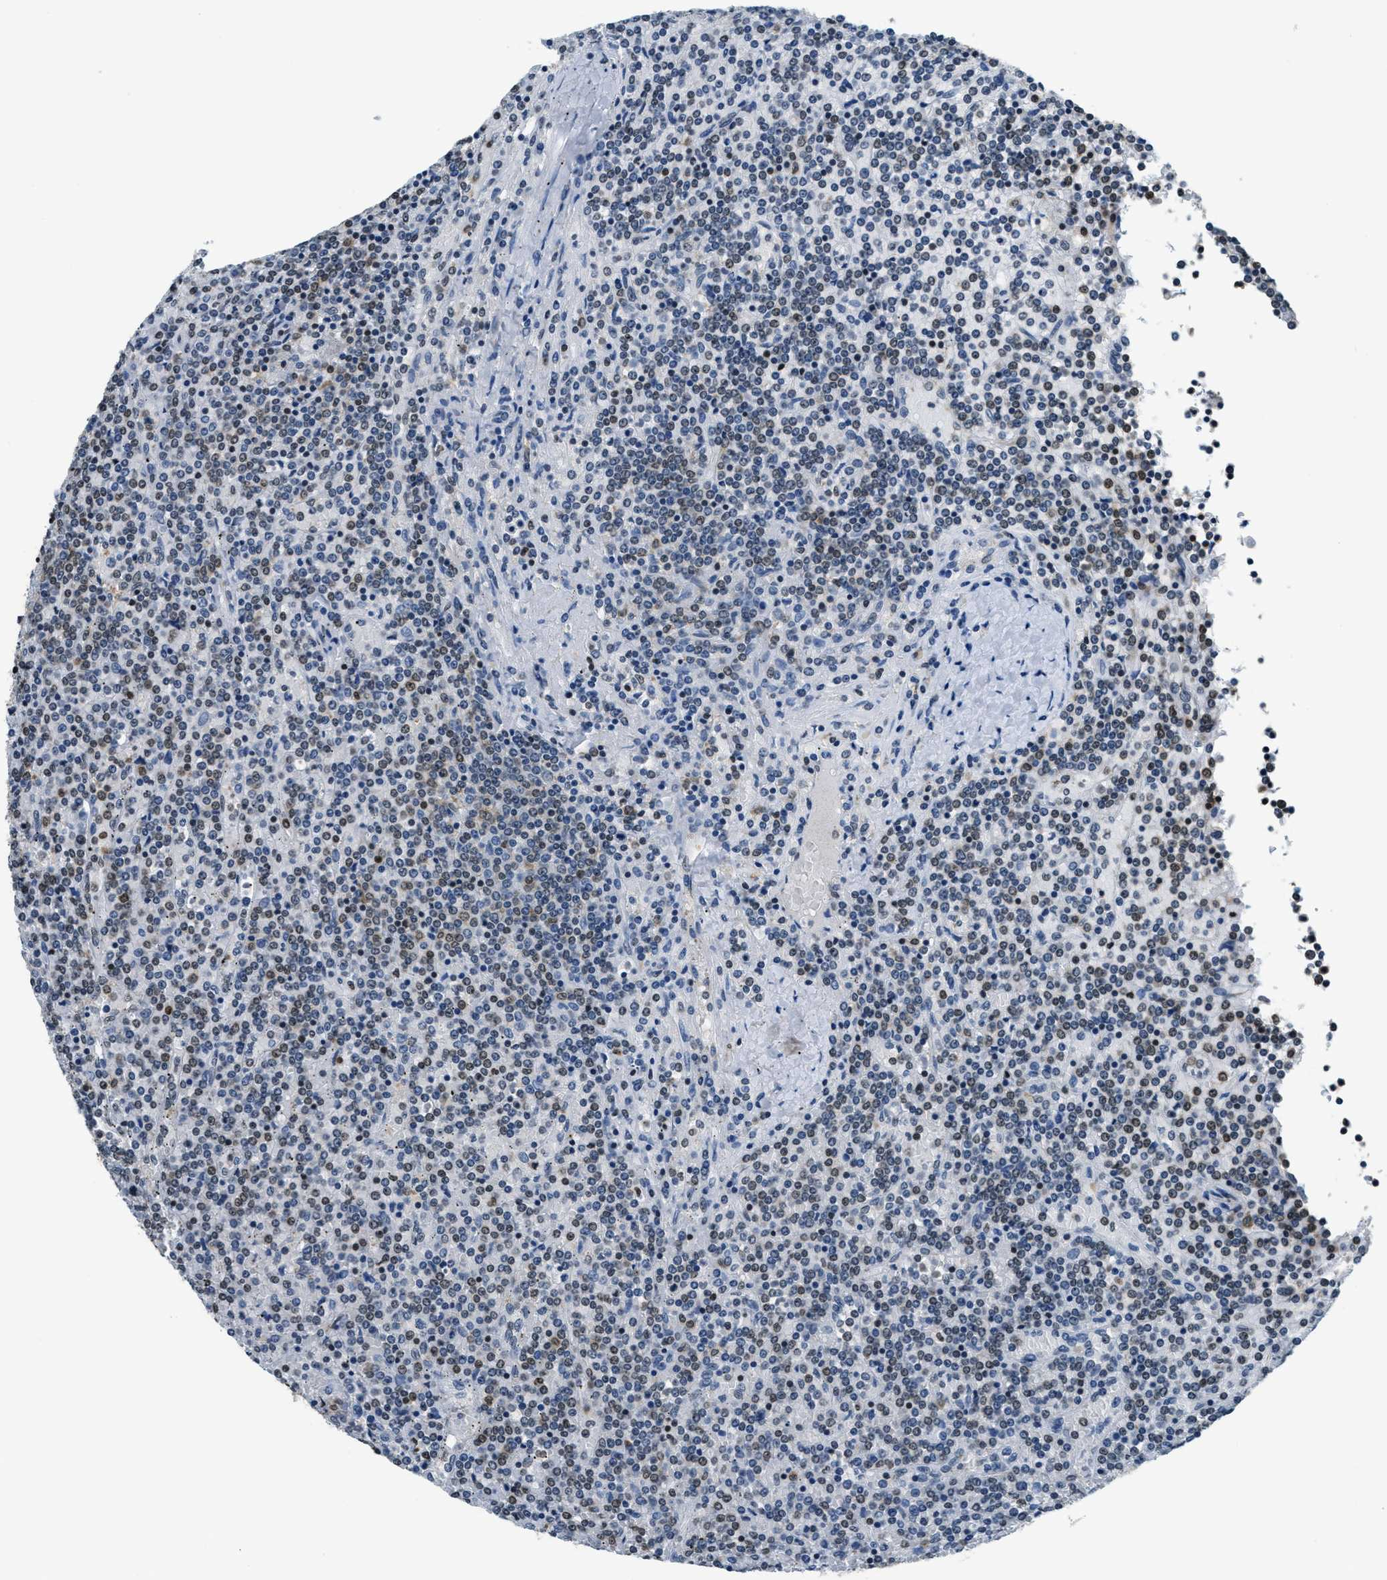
{"staining": {"intensity": "moderate", "quantity": "<25%", "location": "cytoplasmic/membranous"}, "tissue": "lymphoma", "cell_type": "Tumor cells", "image_type": "cancer", "snomed": [{"axis": "morphology", "description": "Malignant lymphoma, non-Hodgkin's type, Low grade"}, {"axis": "topography", "description": "Spleen"}], "caption": "Protein expression analysis of low-grade malignant lymphoma, non-Hodgkin's type displays moderate cytoplasmic/membranous positivity in approximately <25% of tumor cells.", "gene": "RAB11FIP1", "patient": {"sex": "female", "age": 19}}